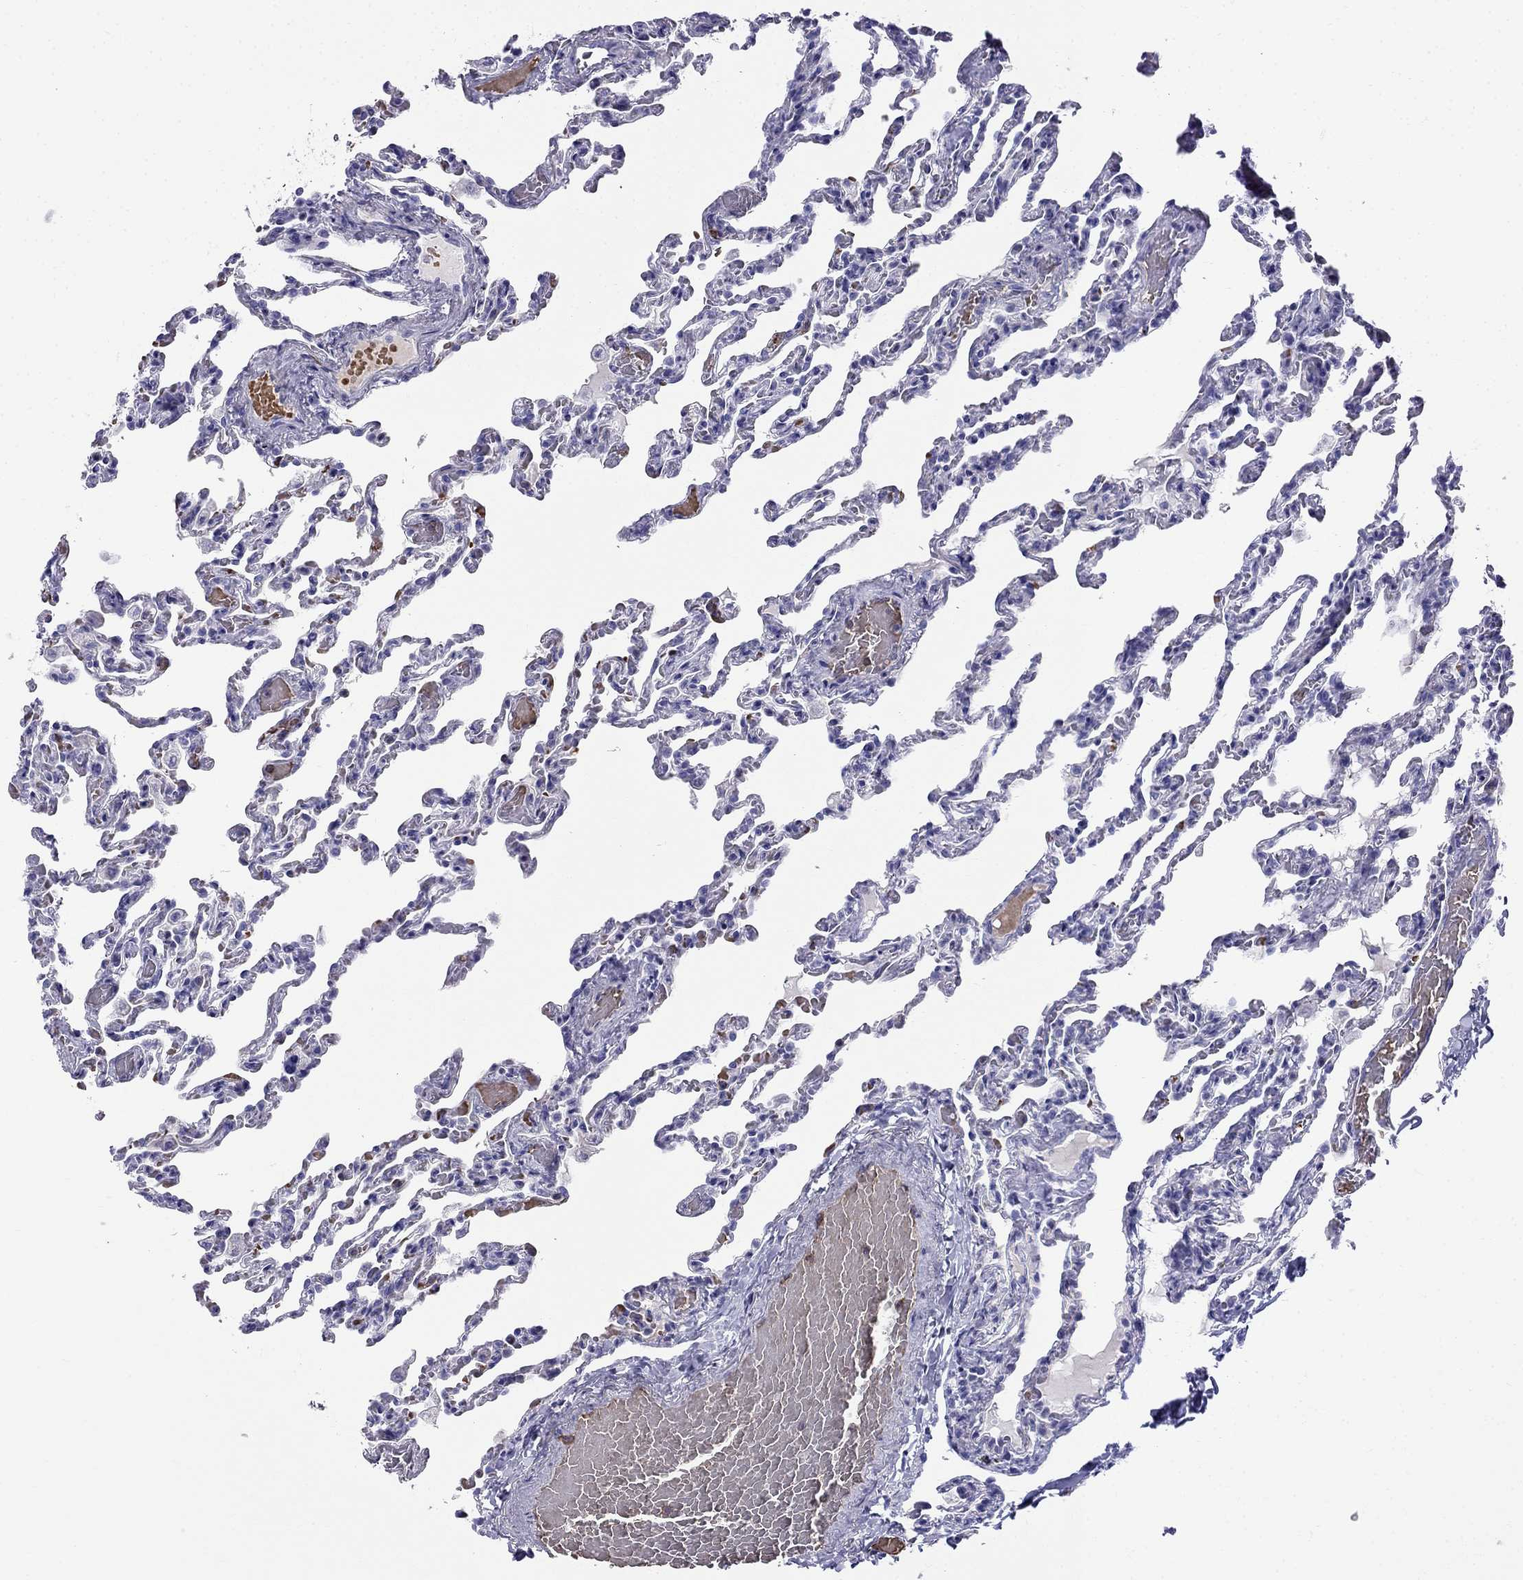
{"staining": {"intensity": "negative", "quantity": "none", "location": "none"}, "tissue": "lung", "cell_type": "Alveolar cells", "image_type": "normal", "snomed": [{"axis": "morphology", "description": "Normal tissue, NOS"}, {"axis": "topography", "description": "Lung"}], "caption": "An IHC micrograph of unremarkable lung is shown. There is no staining in alveolar cells of lung. (Brightfield microscopy of DAB (3,3'-diaminobenzidine) immunohistochemistry (IHC) at high magnification).", "gene": "DNAAF6", "patient": {"sex": "female", "age": 43}}